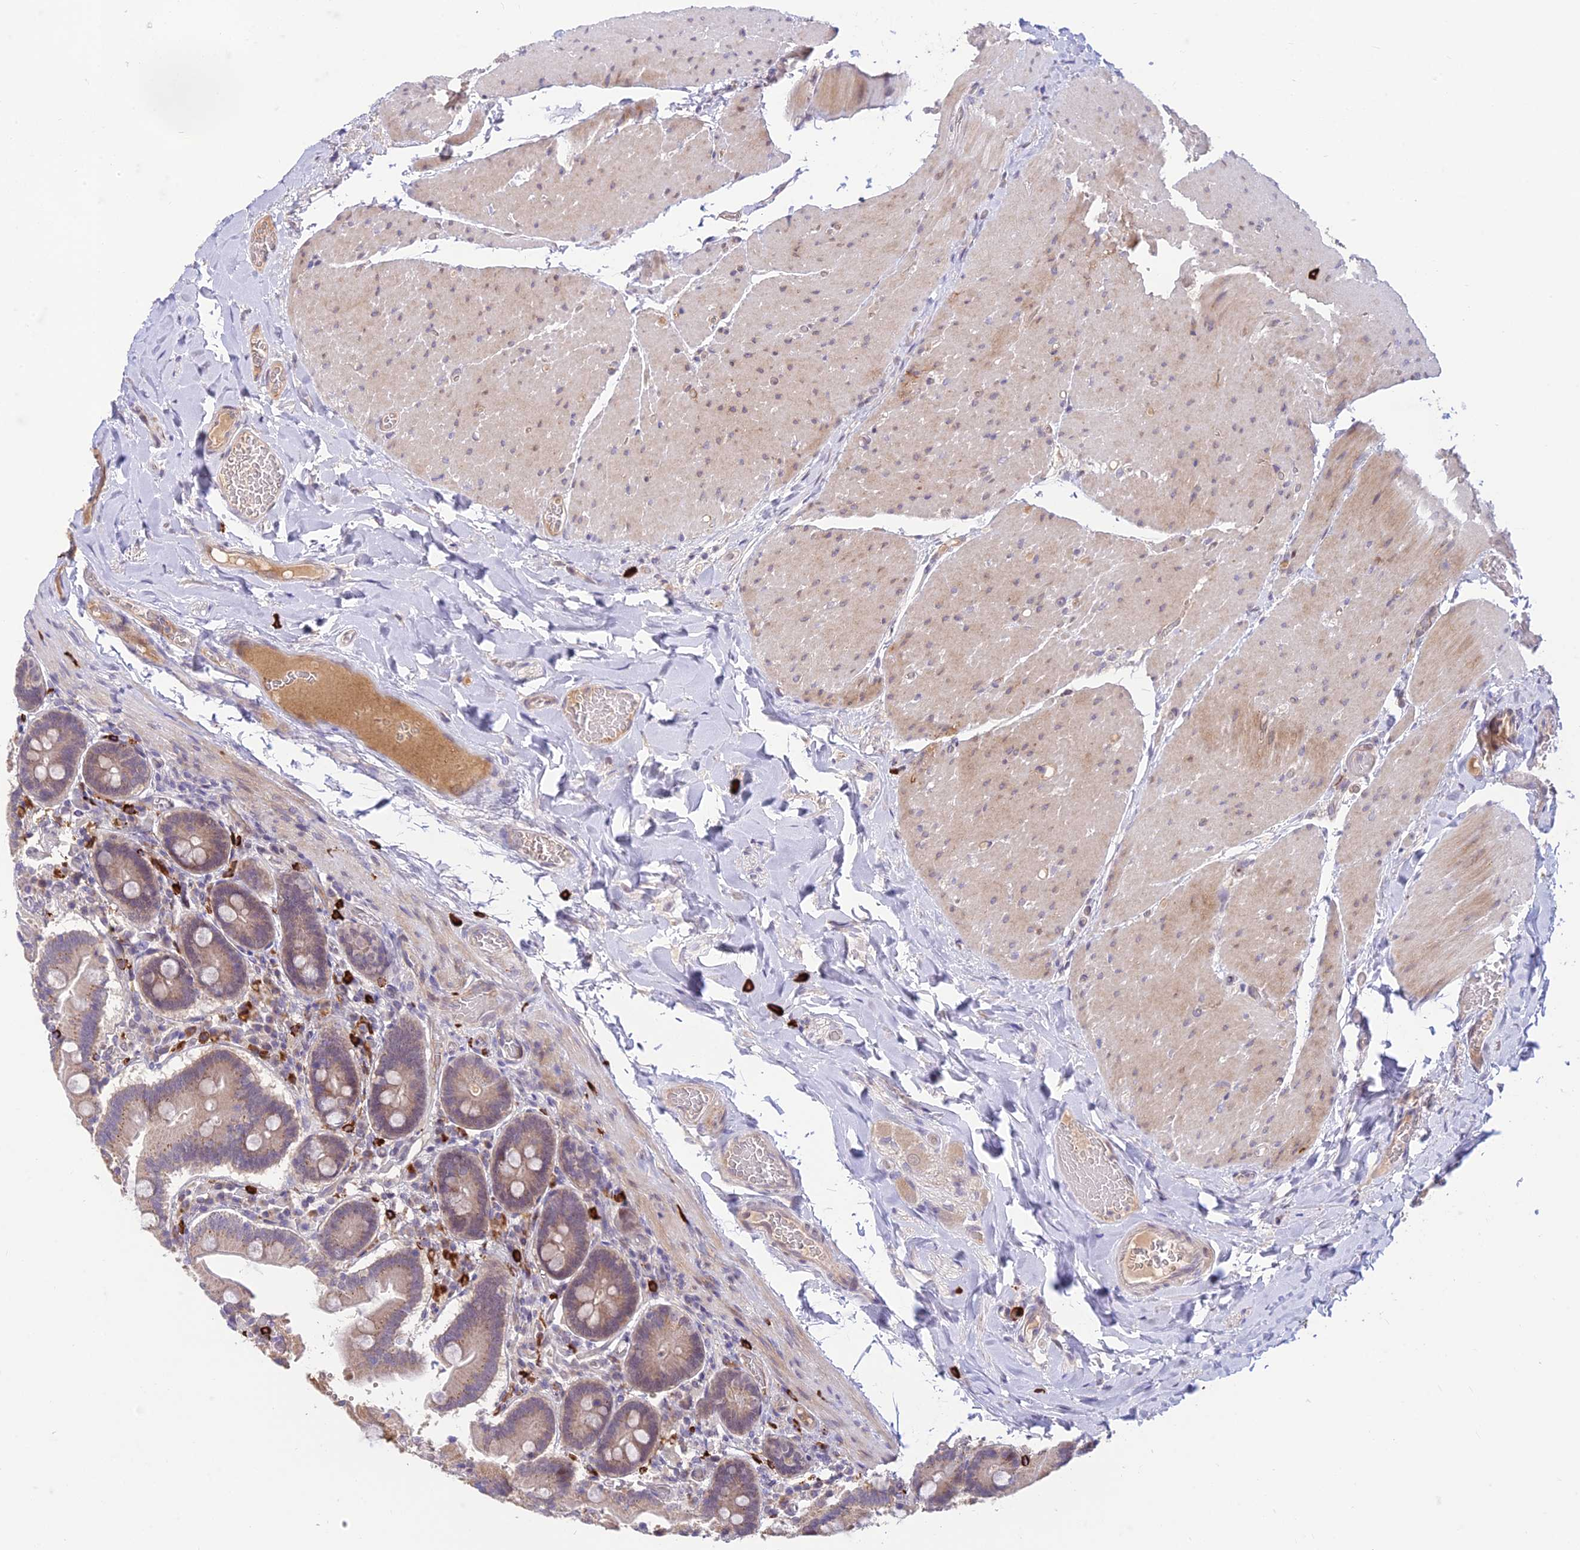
{"staining": {"intensity": "weak", "quantity": ">75%", "location": "cytoplasmic/membranous"}, "tissue": "duodenum", "cell_type": "Glandular cells", "image_type": "normal", "snomed": [{"axis": "morphology", "description": "Normal tissue, NOS"}, {"axis": "topography", "description": "Duodenum"}], "caption": "Immunohistochemical staining of benign duodenum exhibits >75% levels of weak cytoplasmic/membranous protein expression in approximately >75% of glandular cells. Immunohistochemistry (ihc) stains the protein in brown and the nuclei are stained blue.", "gene": "ASPDH", "patient": {"sex": "female", "age": 62}}